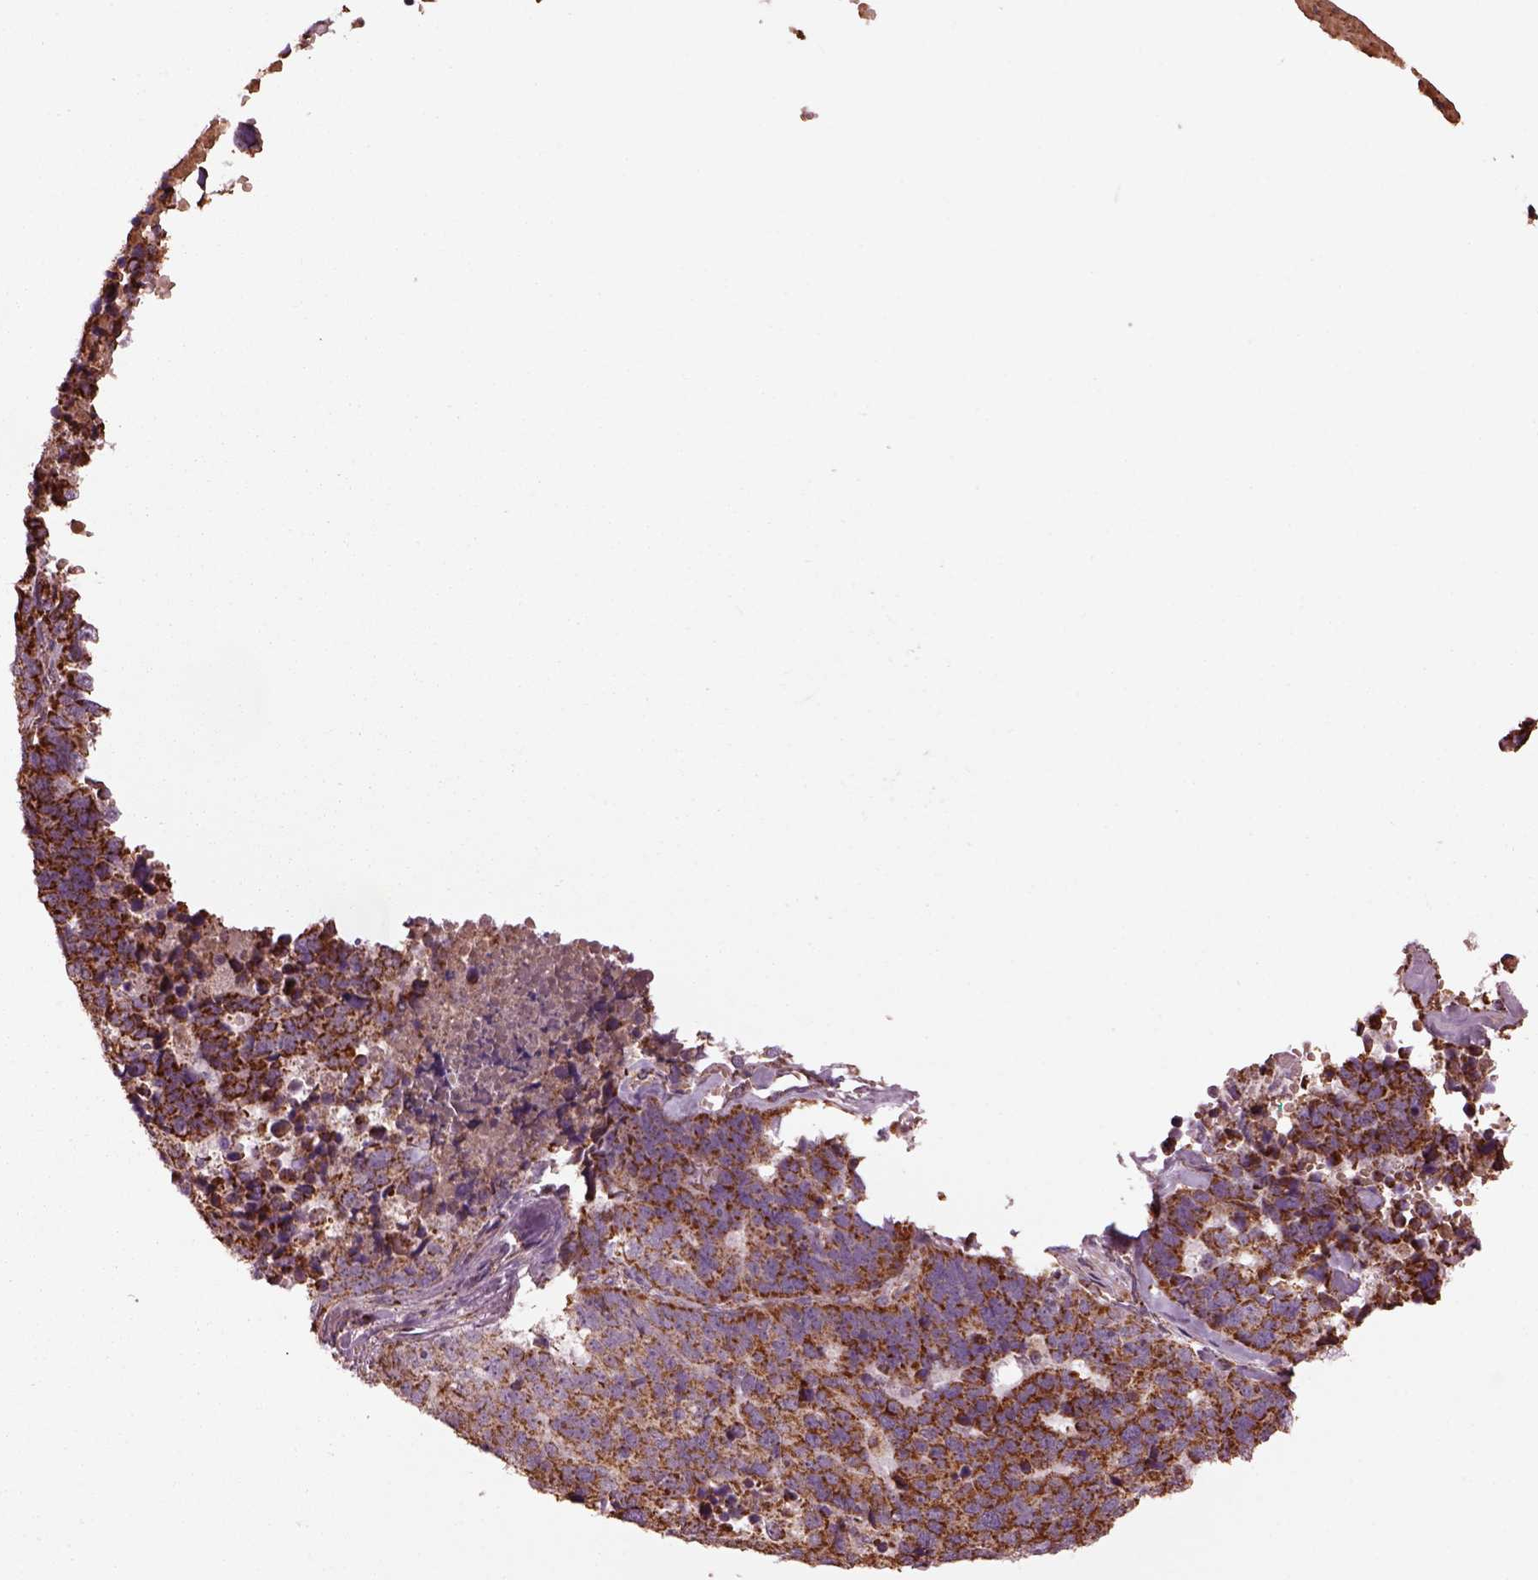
{"staining": {"intensity": "moderate", "quantity": "<25%", "location": "cytoplasmic/membranous"}, "tissue": "stomach cancer", "cell_type": "Tumor cells", "image_type": "cancer", "snomed": [{"axis": "morphology", "description": "Adenocarcinoma, NOS"}, {"axis": "topography", "description": "Stomach"}], "caption": "A high-resolution histopathology image shows immunohistochemistry staining of stomach cancer (adenocarcinoma), which reveals moderate cytoplasmic/membranous positivity in approximately <25% of tumor cells. The protein is shown in brown color, while the nuclei are stained blue.", "gene": "TMEM254", "patient": {"sex": "male", "age": 69}}